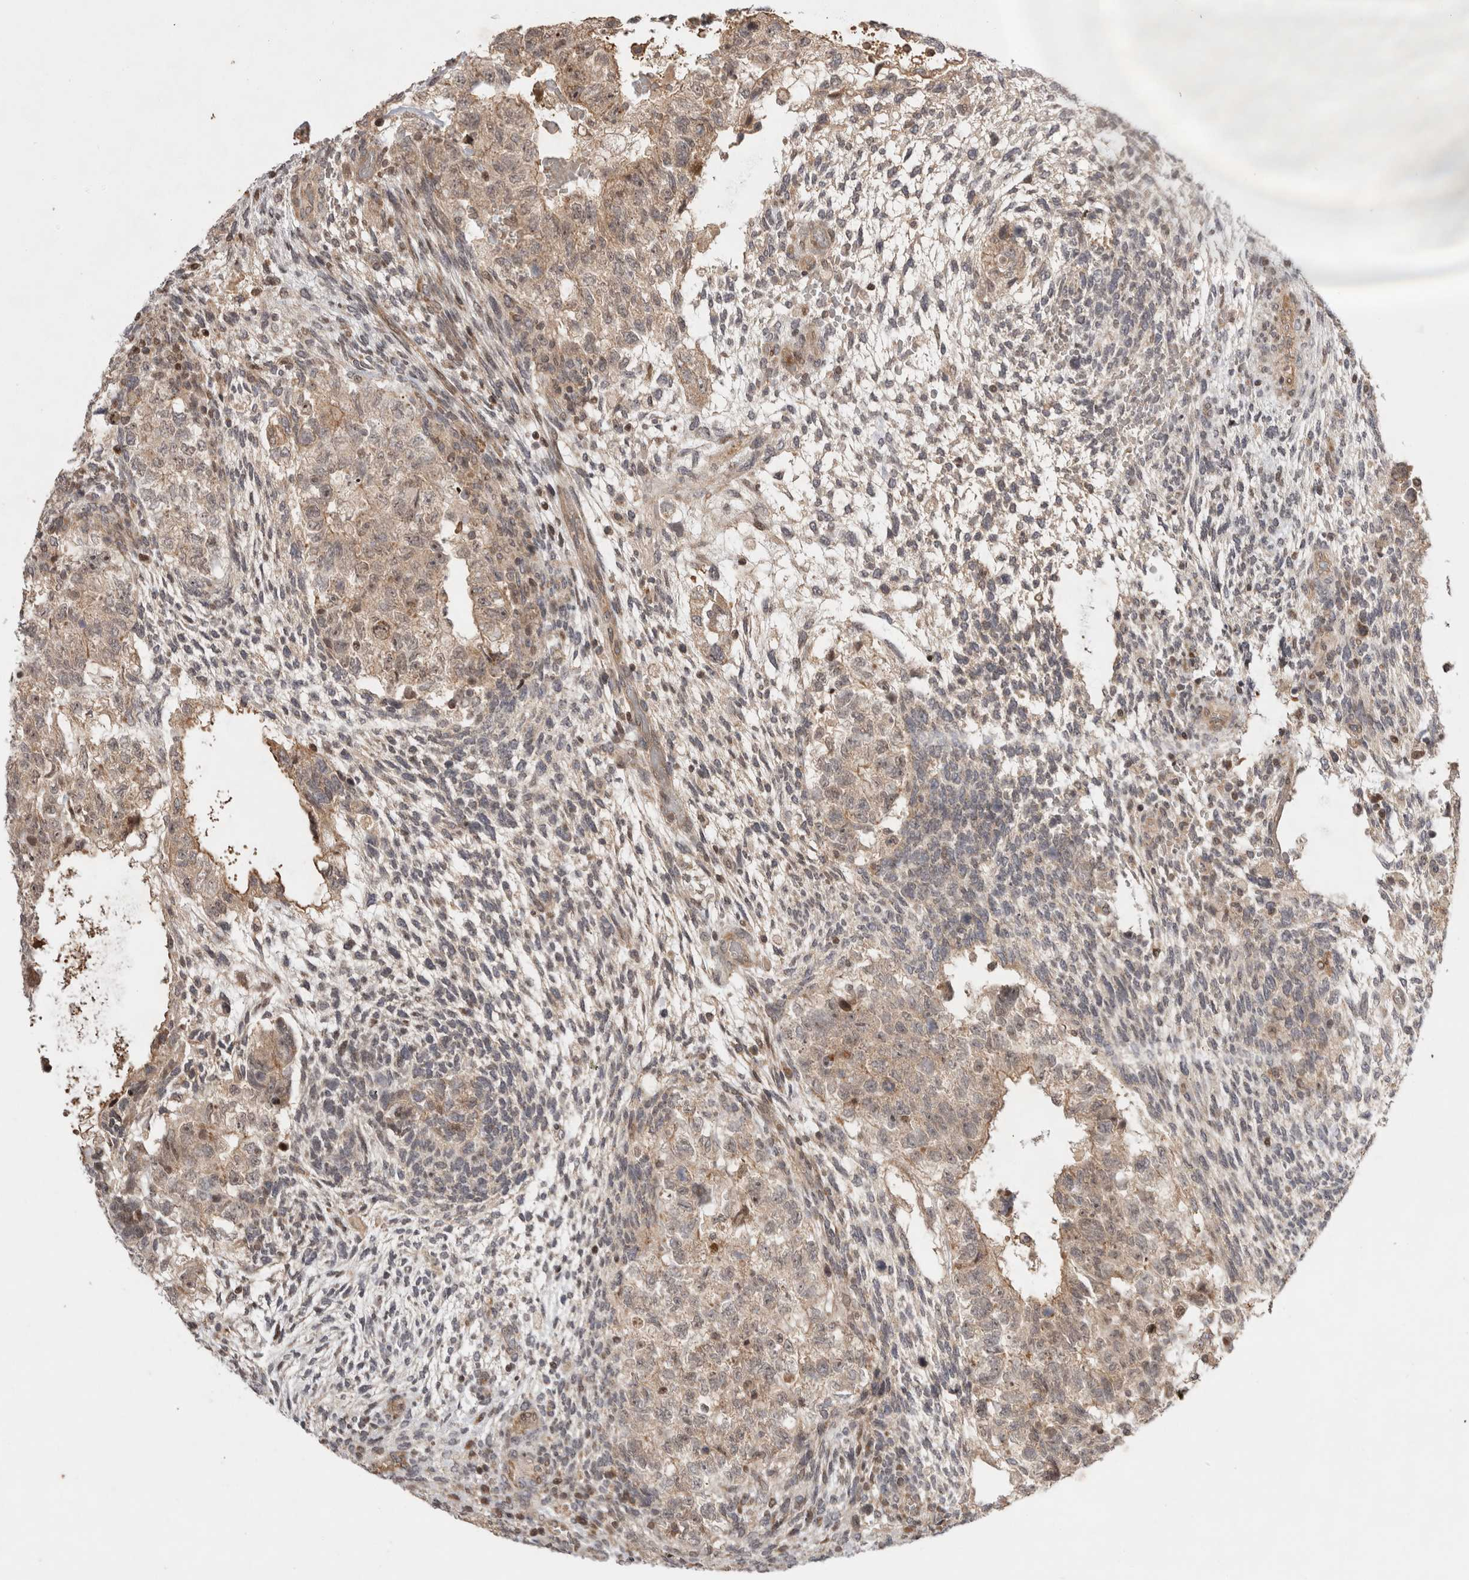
{"staining": {"intensity": "weak", "quantity": "25%-75%", "location": "cytoplasmic/membranous,nuclear"}, "tissue": "testis cancer", "cell_type": "Tumor cells", "image_type": "cancer", "snomed": [{"axis": "morphology", "description": "Carcinoma, Embryonal, NOS"}, {"axis": "topography", "description": "Testis"}], "caption": "Testis embryonal carcinoma stained with DAB (3,3'-diaminobenzidine) IHC demonstrates low levels of weak cytoplasmic/membranous and nuclear expression in approximately 25%-75% of tumor cells.", "gene": "EIF2AK1", "patient": {"sex": "male", "age": 36}}